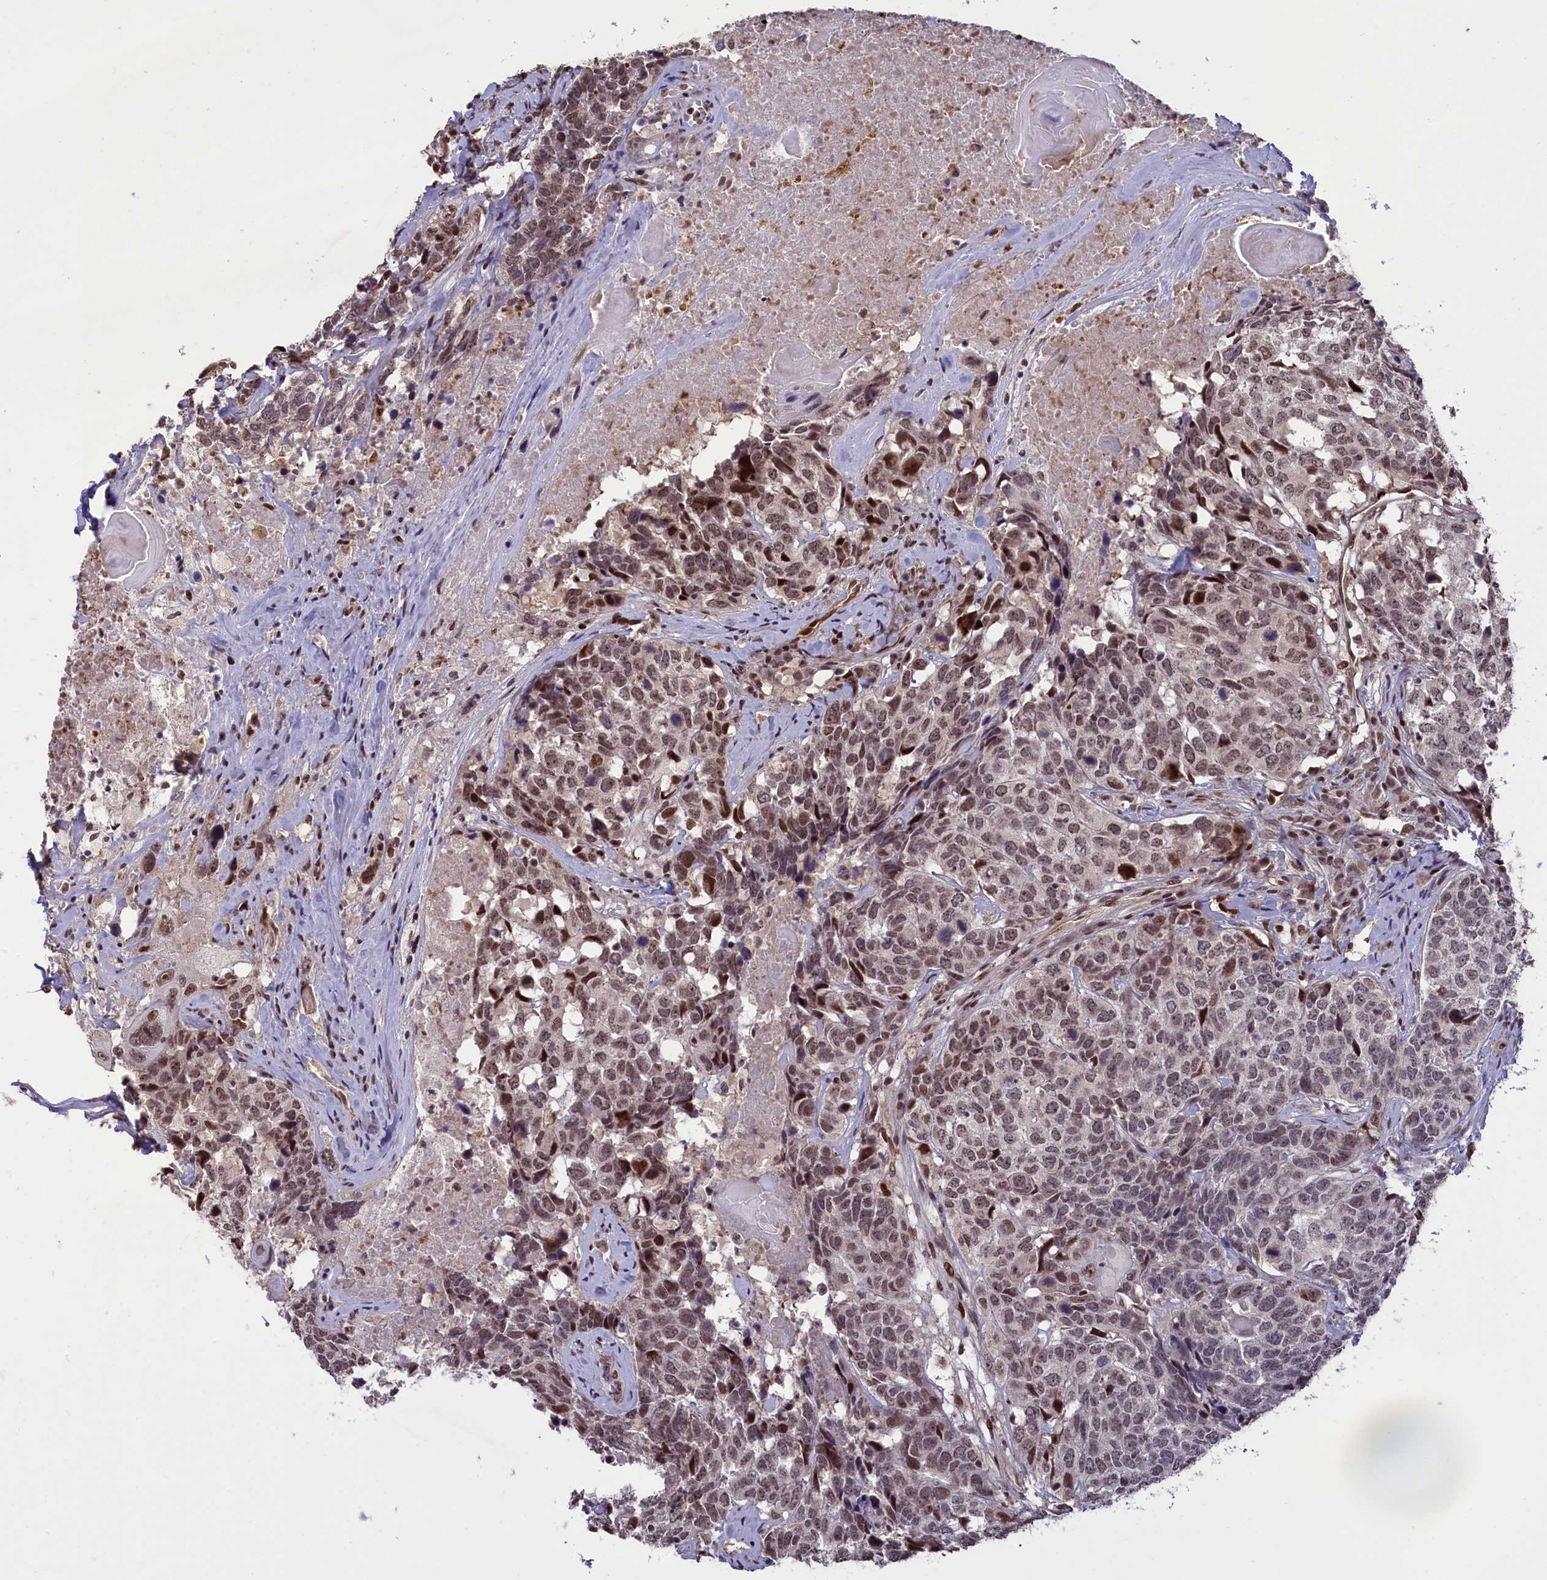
{"staining": {"intensity": "moderate", "quantity": ">75%", "location": "nuclear"}, "tissue": "head and neck cancer", "cell_type": "Tumor cells", "image_type": "cancer", "snomed": [{"axis": "morphology", "description": "Squamous cell carcinoma, NOS"}, {"axis": "topography", "description": "Head-Neck"}], "caption": "Brown immunohistochemical staining in head and neck squamous cell carcinoma shows moderate nuclear expression in about >75% of tumor cells.", "gene": "RELB", "patient": {"sex": "male", "age": 66}}